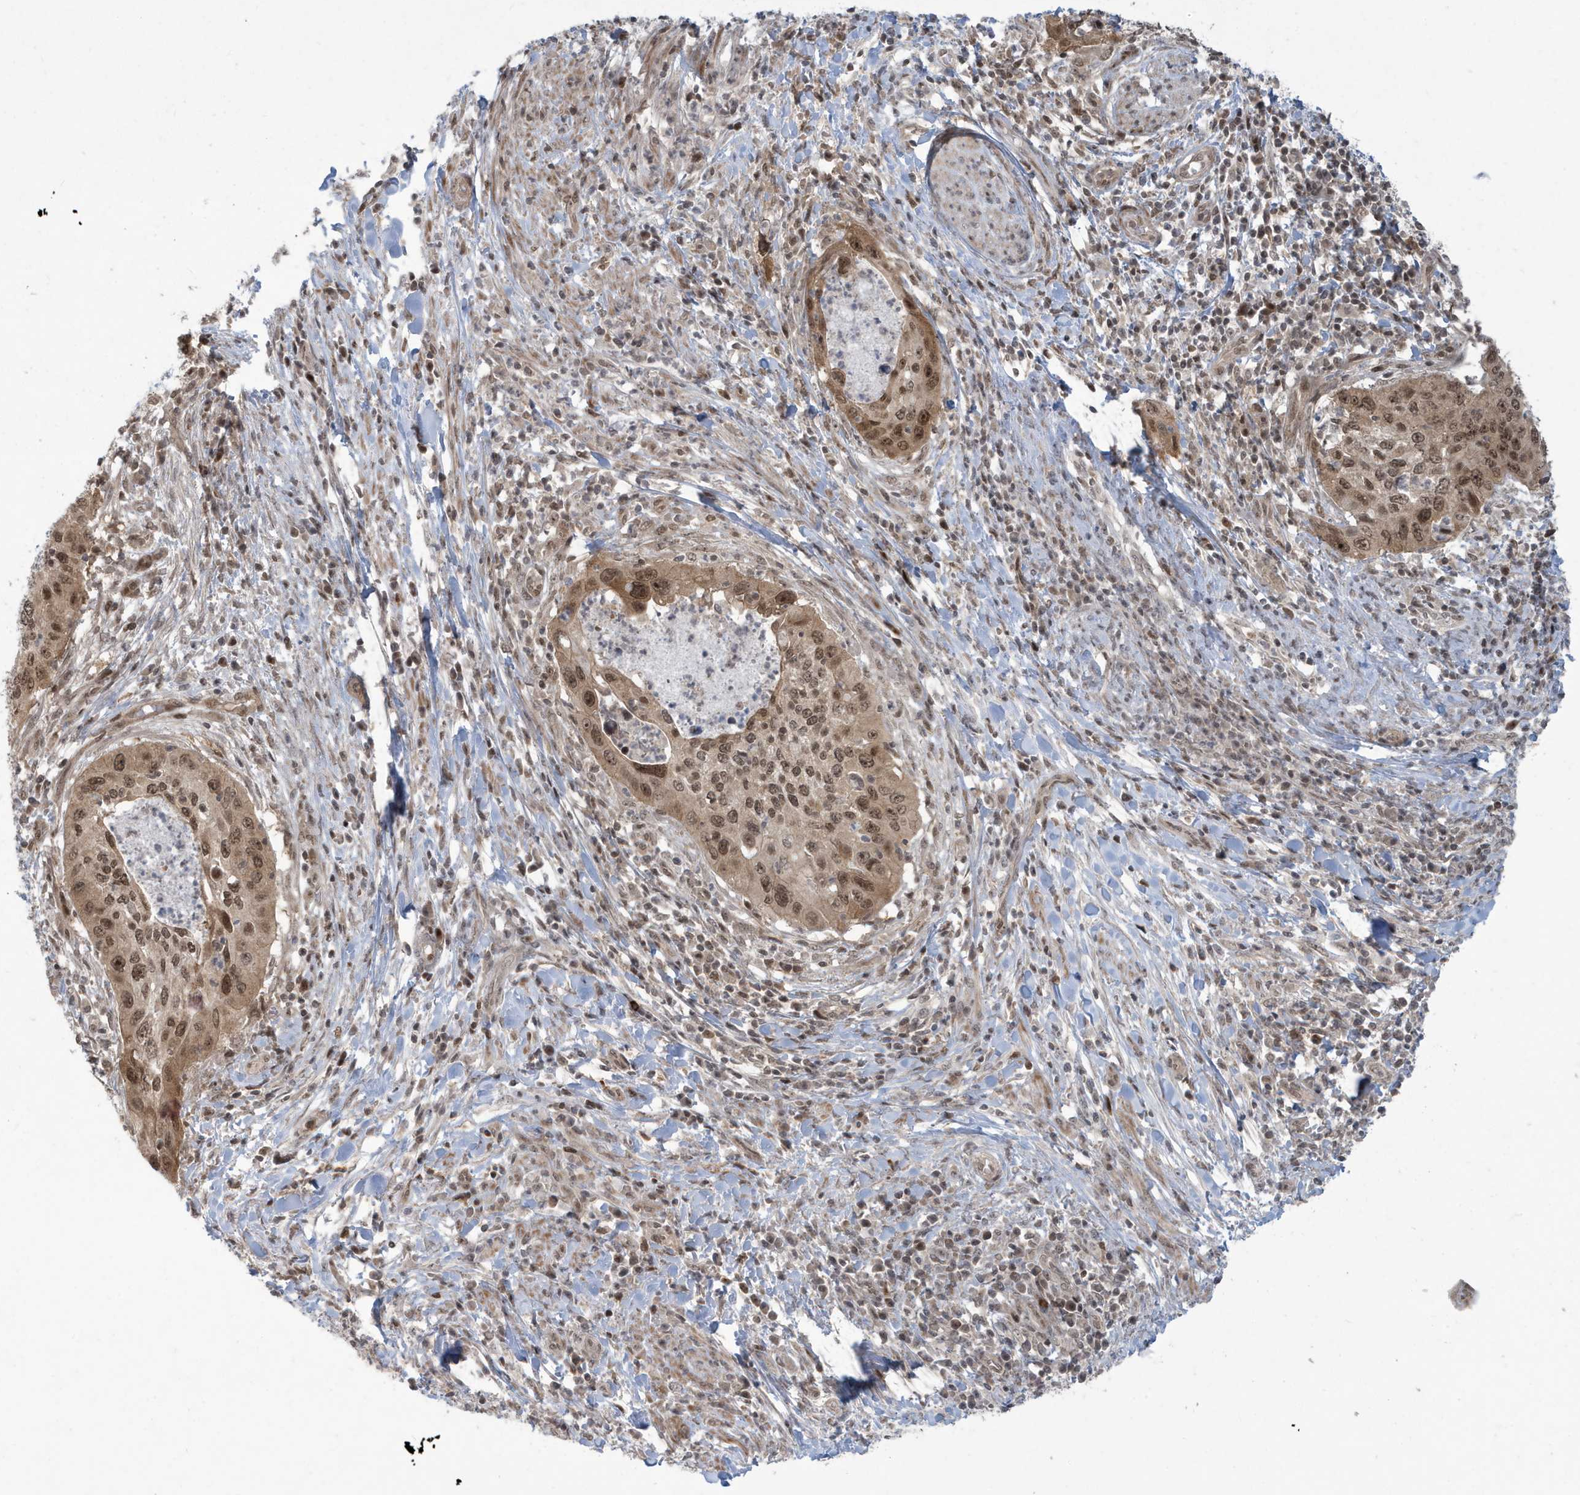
{"staining": {"intensity": "moderate", "quantity": ">75%", "location": "cytoplasmic/membranous,nuclear"}, "tissue": "cervical cancer", "cell_type": "Tumor cells", "image_type": "cancer", "snomed": [{"axis": "morphology", "description": "Squamous cell carcinoma, NOS"}, {"axis": "topography", "description": "Cervix"}], "caption": "Immunohistochemical staining of cervical cancer reveals medium levels of moderate cytoplasmic/membranous and nuclear protein positivity in approximately >75% of tumor cells. Nuclei are stained in blue.", "gene": "C1orf52", "patient": {"sex": "female", "age": 38}}